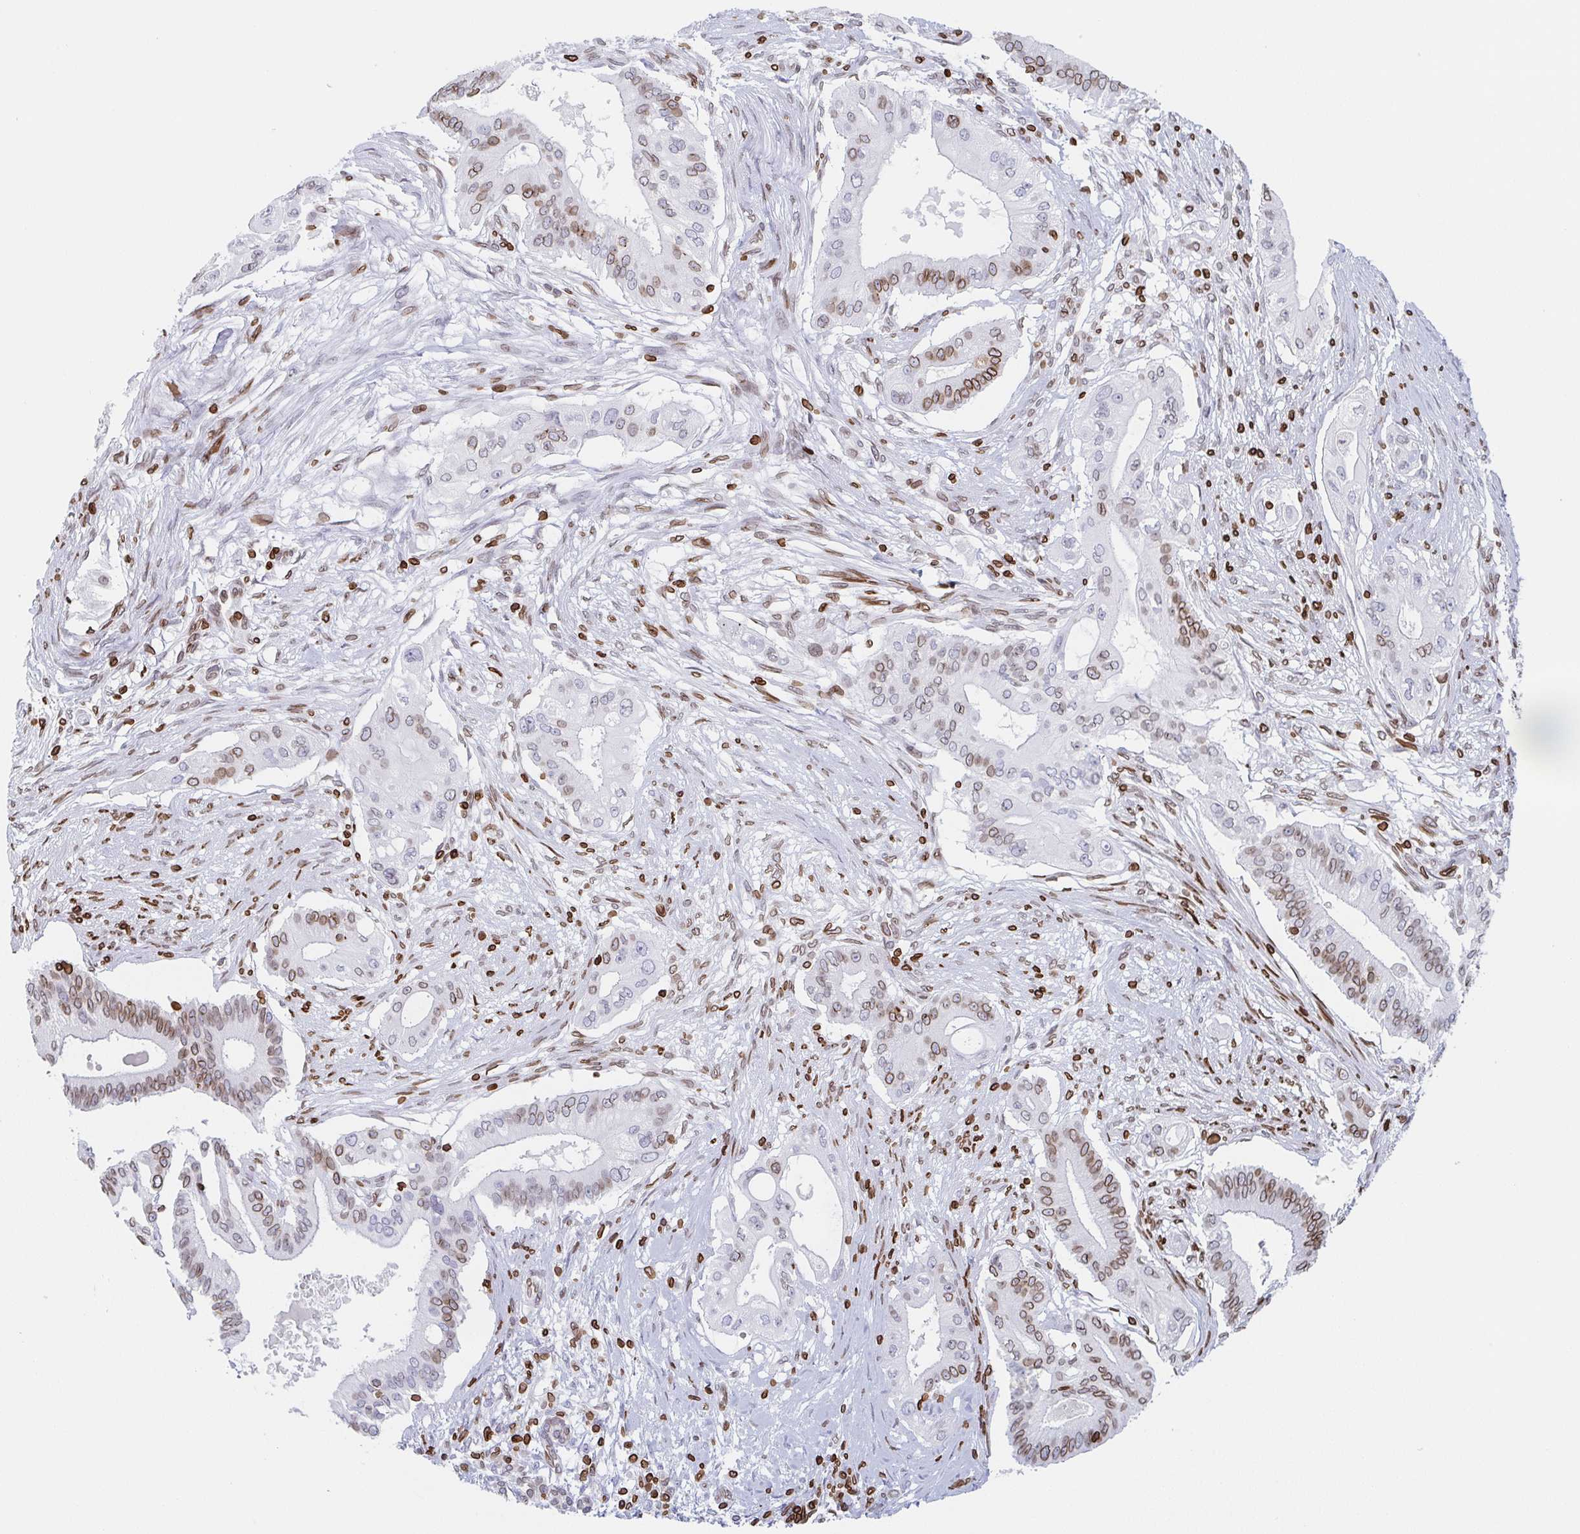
{"staining": {"intensity": "moderate", "quantity": "25%-75%", "location": "cytoplasmic/membranous,nuclear"}, "tissue": "pancreatic cancer", "cell_type": "Tumor cells", "image_type": "cancer", "snomed": [{"axis": "morphology", "description": "Adenocarcinoma, NOS"}, {"axis": "topography", "description": "Pancreas"}], "caption": "Pancreatic cancer was stained to show a protein in brown. There is medium levels of moderate cytoplasmic/membranous and nuclear expression in approximately 25%-75% of tumor cells.", "gene": "BTBD7", "patient": {"sex": "female", "age": 68}}